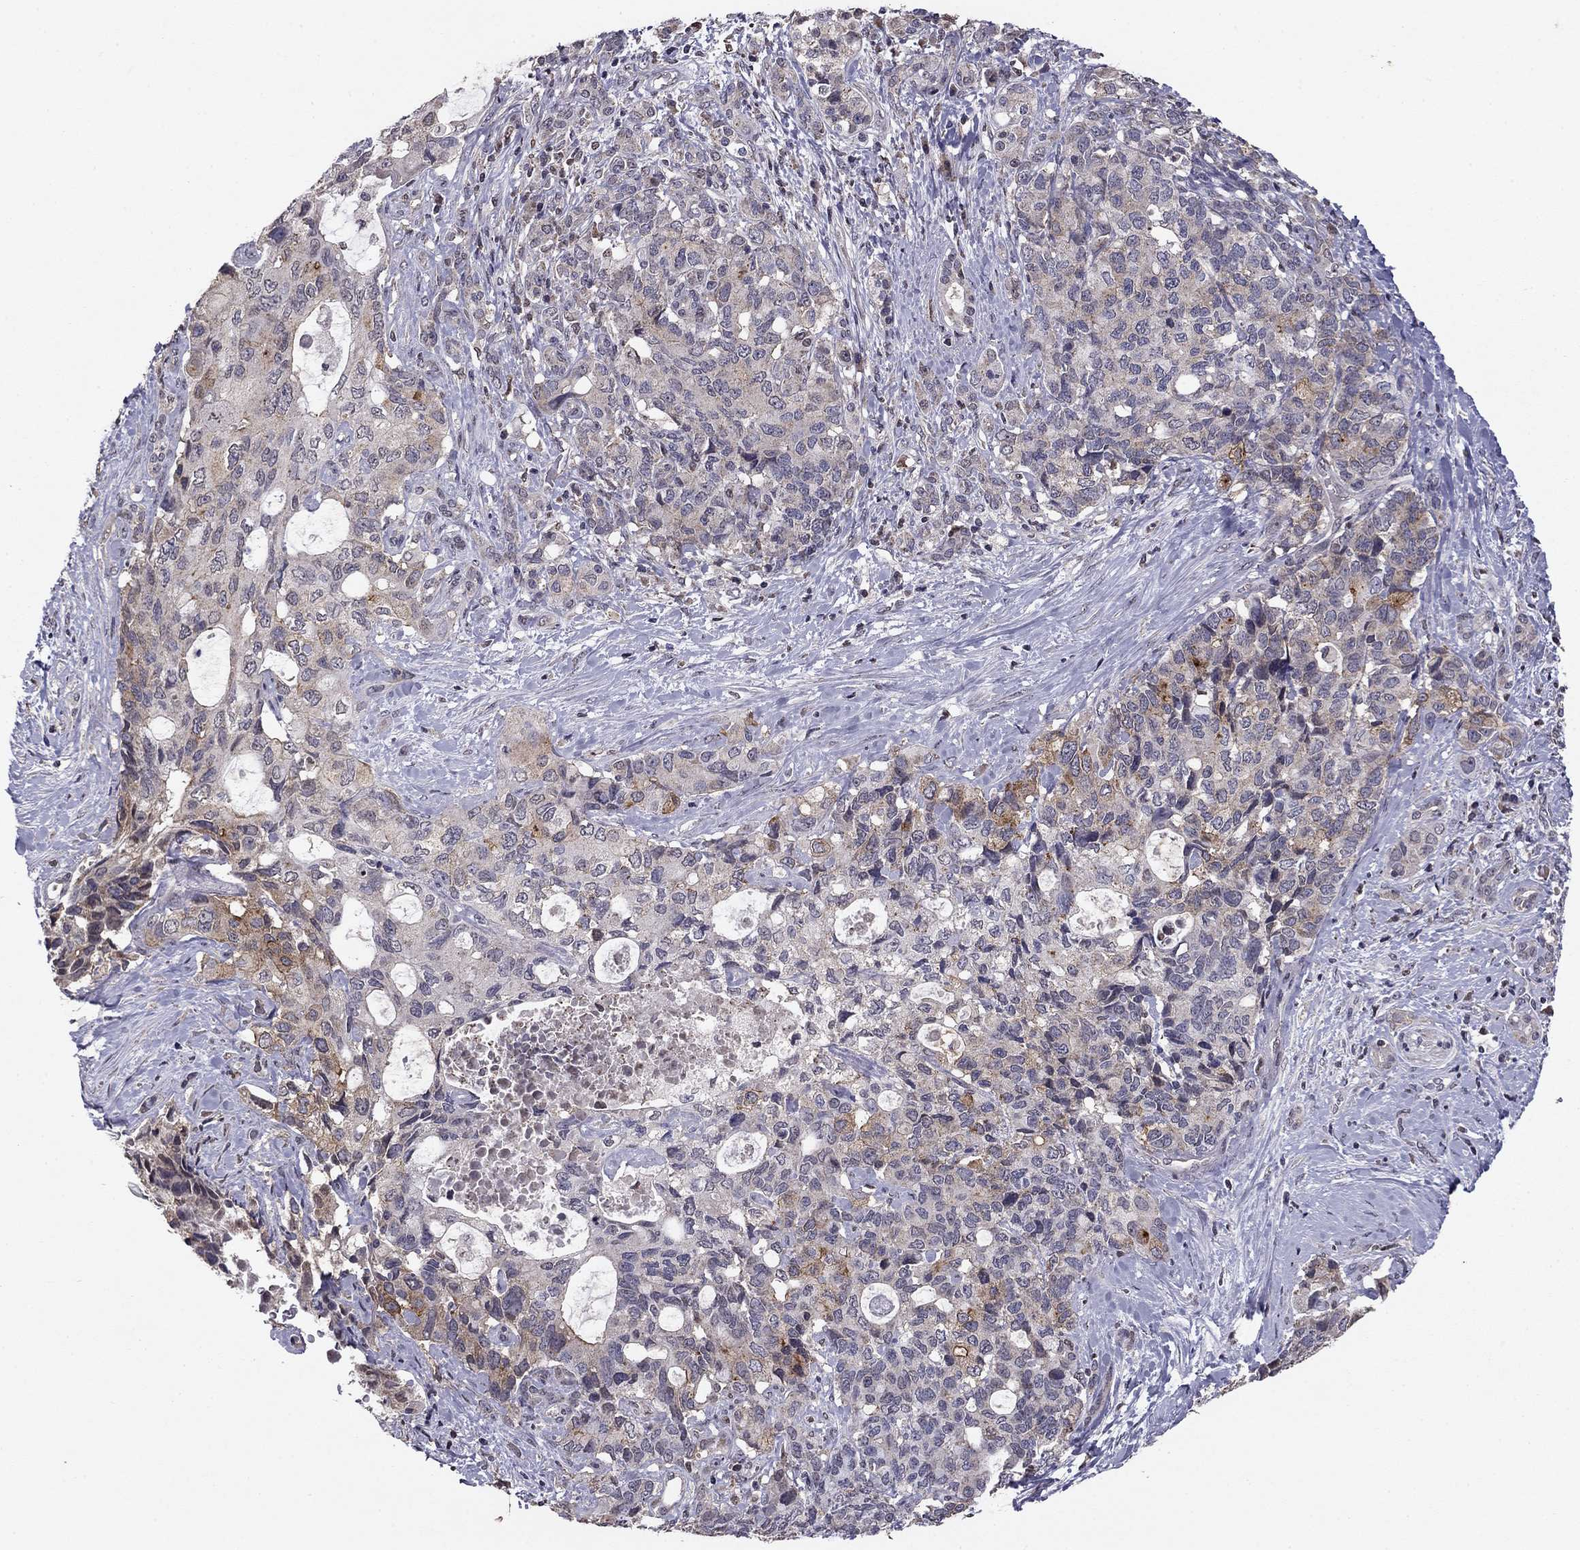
{"staining": {"intensity": "moderate", "quantity": "<25%", "location": "cytoplasmic/membranous"}, "tissue": "pancreatic cancer", "cell_type": "Tumor cells", "image_type": "cancer", "snomed": [{"axis": "morphology", "description": "Adenocarcinoma, NOS"}, {"axis": "topography", "description": "Pancreas"}], "caption": "Immunohistochemistry micrograph of pancreatic cancer (adenocarcinoma) stained for a protein (brown), which displays low levels of moderate cytoplasmic/membranous expression in about <25% of tumor cells.", "gene": "HCN1", "patient": {"sex": "female", "age": 56}}